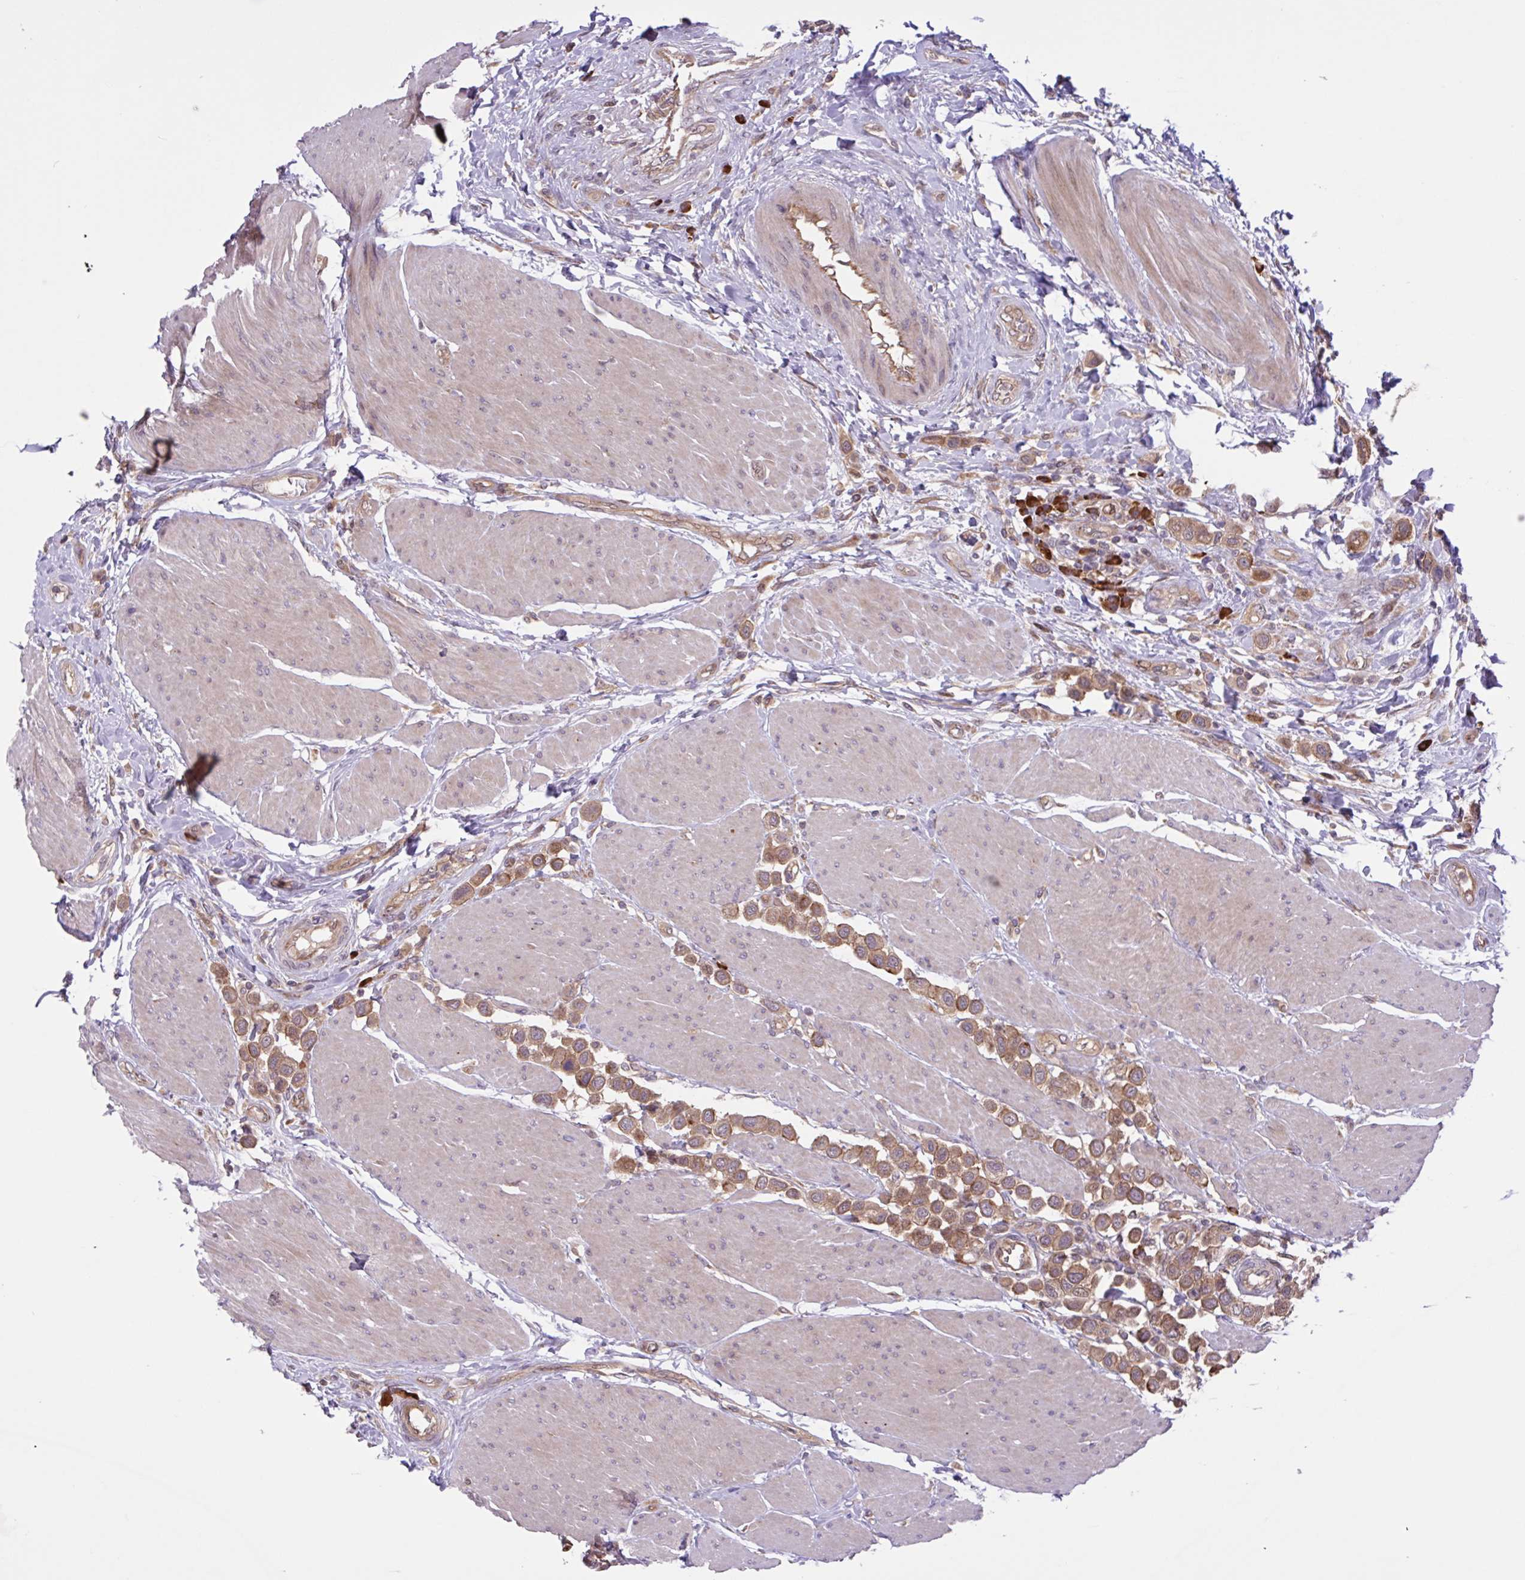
{"staining": {"intensity": "moderate", "quantity": ">75%", "location": "cytoplasmic/membranous"}, "tissue": "urothelial cancer", "cell_type": "Tumor cells", "image_type": "cancer", "snomed": [{"axis": "morphology", "description": "Urothelial carcinoma, High grade"}, {"axis": "topography", "description": "Urinary bladder"}], "caption": "An image of human urothelial cancer stained for a protein exhibits moderate cytoplasmic/membranous brown staining in tumor cells. (Brightfield microscopy of DAB IHC at high magnification).", "gene": "INTS10", "patient": {"sex": "male", "age": 50}}